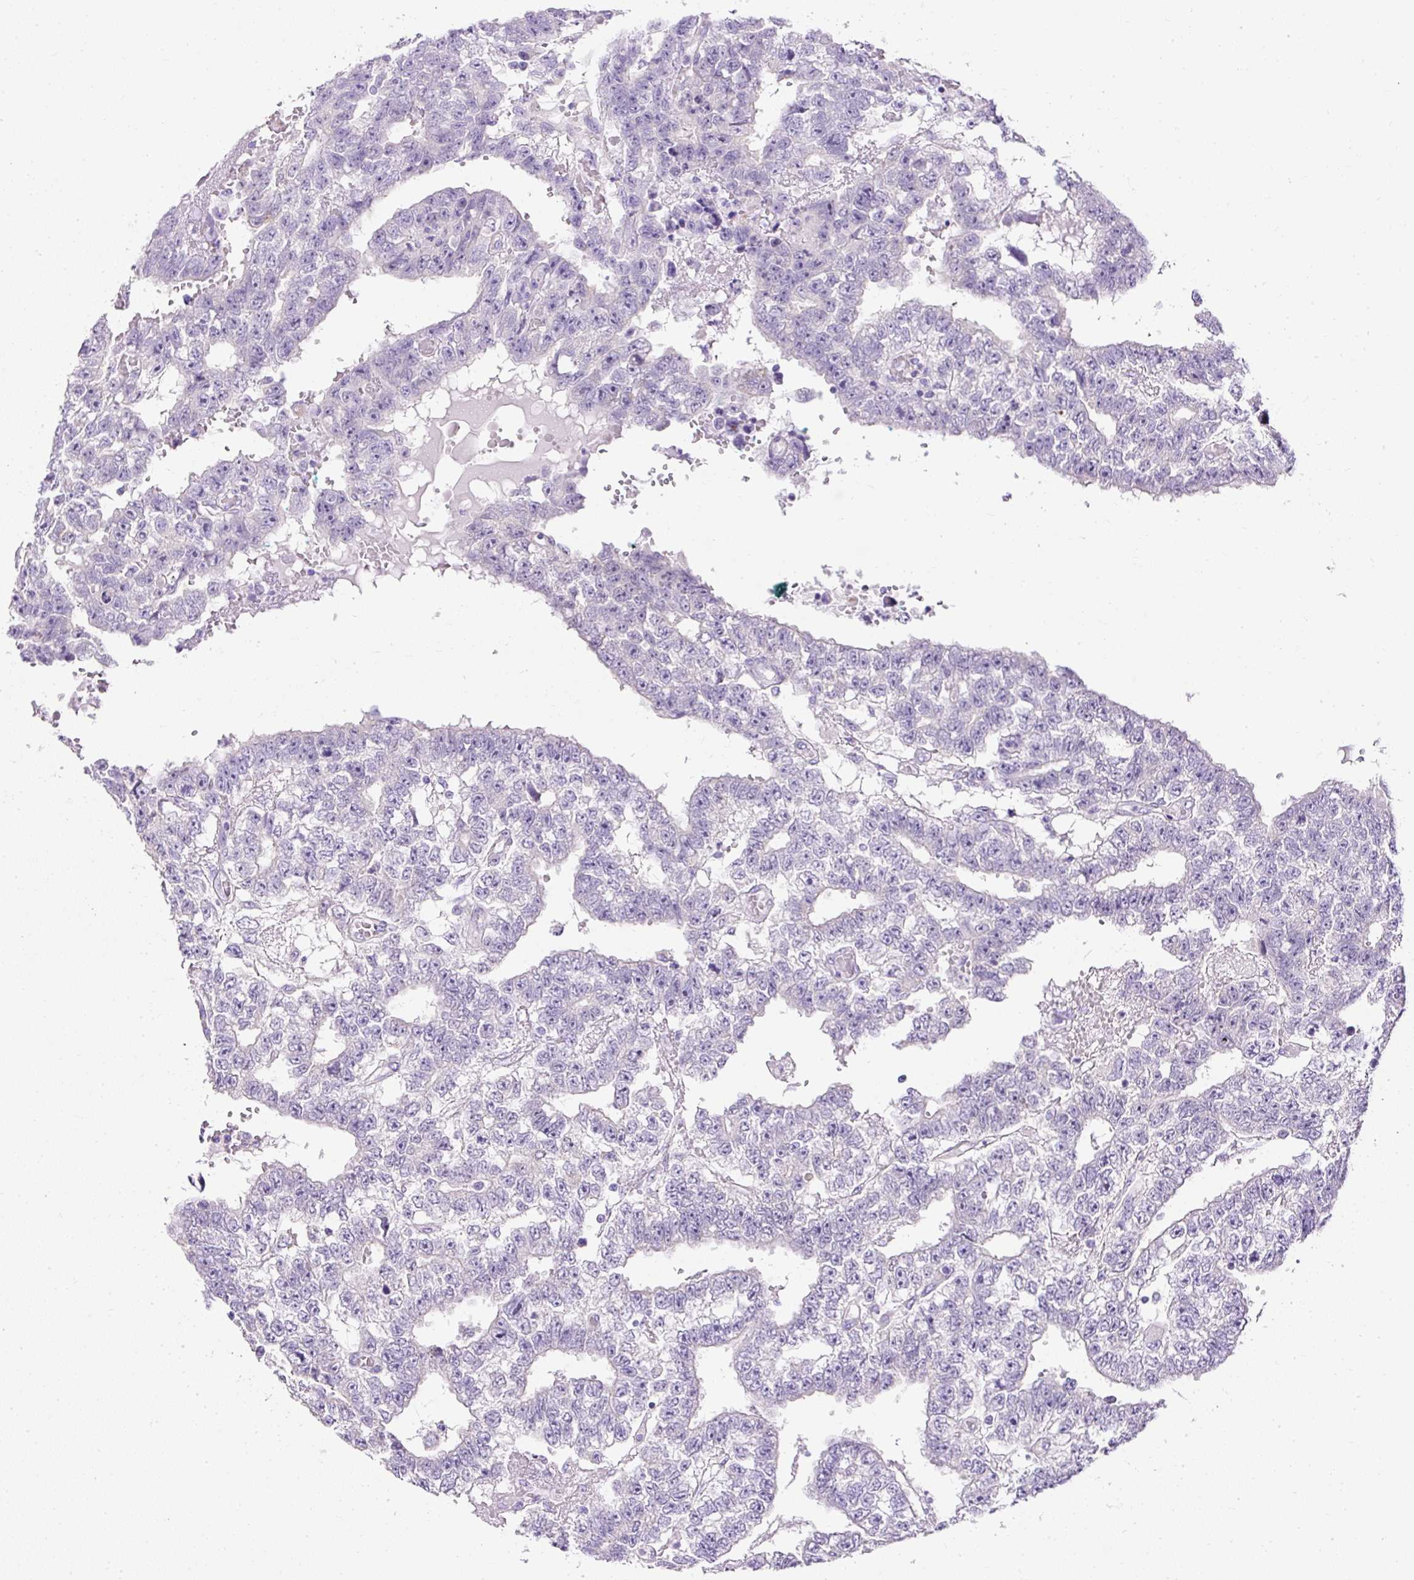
{"staining": {"intensity": "negative", "quantity": "none", "location": "none"}, "tissue": "testis cancer", "cell_type": "Tumor cells", "image_type": "cancer", "snomed": [{"axis": "morphology", "description": "Carcinoma, Embryonal, NOS"}, {"axis": "topography", "description": "Testis"}], "caption": "DAB (3,3'-diaminobenzidine) immunohistochemical staining of testis embryonal carcinoma demonstrates no significant positivity in tumor cells. (DAB immunohistochemistry visualized using brightfield microscopy, high magnification).", "gene": "C2CD4C", "patient": {"sex": "male", "age": 25}}